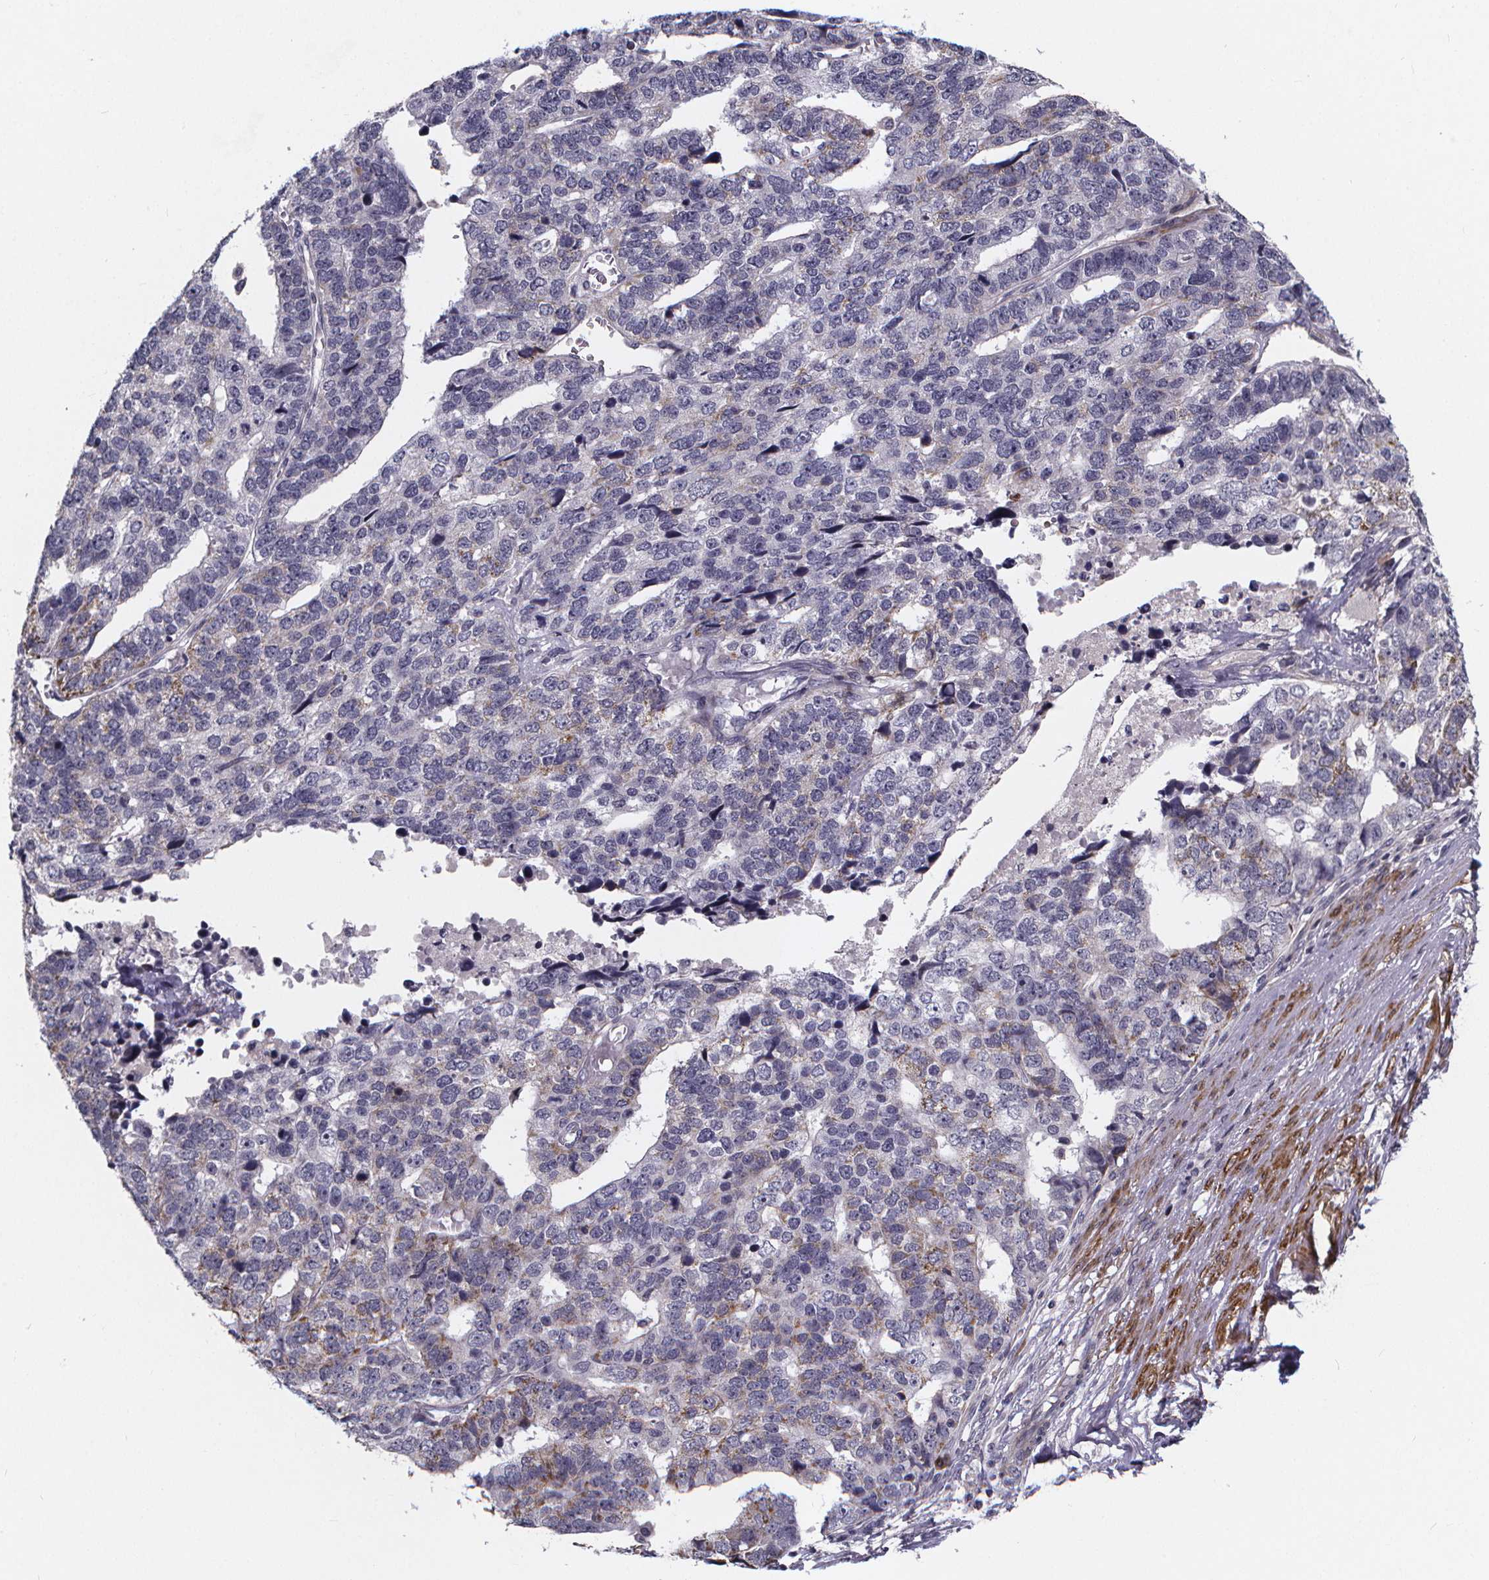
{"staining": {"intensity": "moderate", "quantity": "<25%", "location": "cytoplasmic/membranous"}, "tissue": "stomach cancer", "cell_type": "Tumor cells", "image_type": "cancer", "snomed": [{"axis": "morphology", "description": "Adenocarcinoma, NOS"}, {"axis": "topography", "description": "Stomach"}], "caption": "Immunohistochemistry (IHC) (DAB (3,3'-diaminobenzidine)) staining of stomach cancer reveals moderate cytoplasmic/membranous protein staining in approximately <25% of tumor cells.", "gene": "FBXW2", "patient": {"sex": "male", "age": 69}}